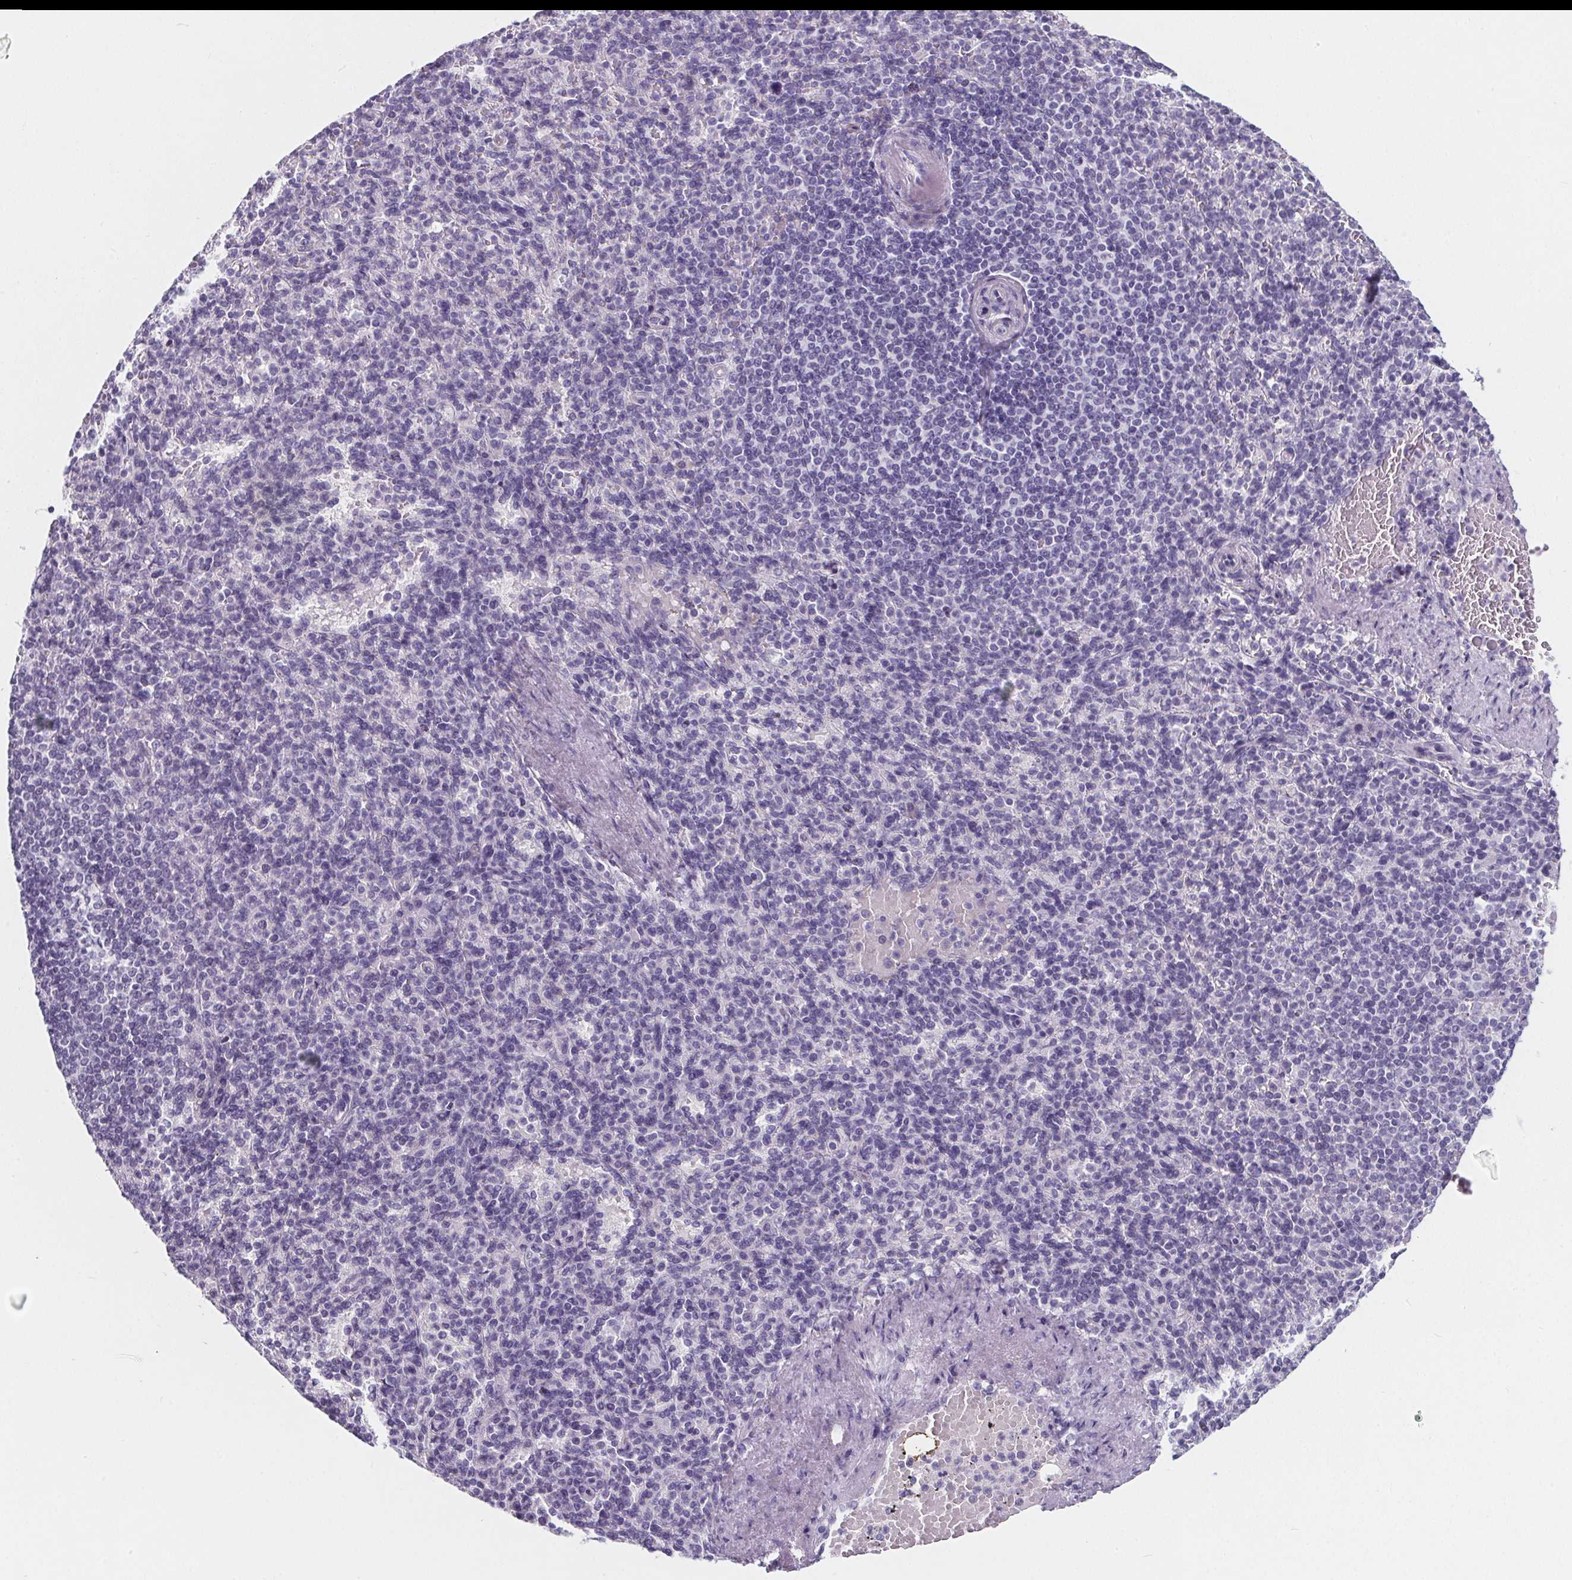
{"staining": {"intensity": "negative", "quantity": "none", "location": "none"}, "tissue": "spleen", "cell_type": "Cells in red pulp", "image_type": "normal", "snomed": [{"axis": "morphology", "description": "Normal tissue, NOS"}, {"axis": "topography", "description": "Spleen"}], "caption": "This is a micrograph of immunohistochemistry staining of normal spleen, which shows no staining in cells in red pulp. (Stains: DAB IHC with hematoxylin counter stain, Microscopy: brightfield microscopy at high magnification).", "gene": "ADRB1", "patient": {"sex": "female", "age": 74}}